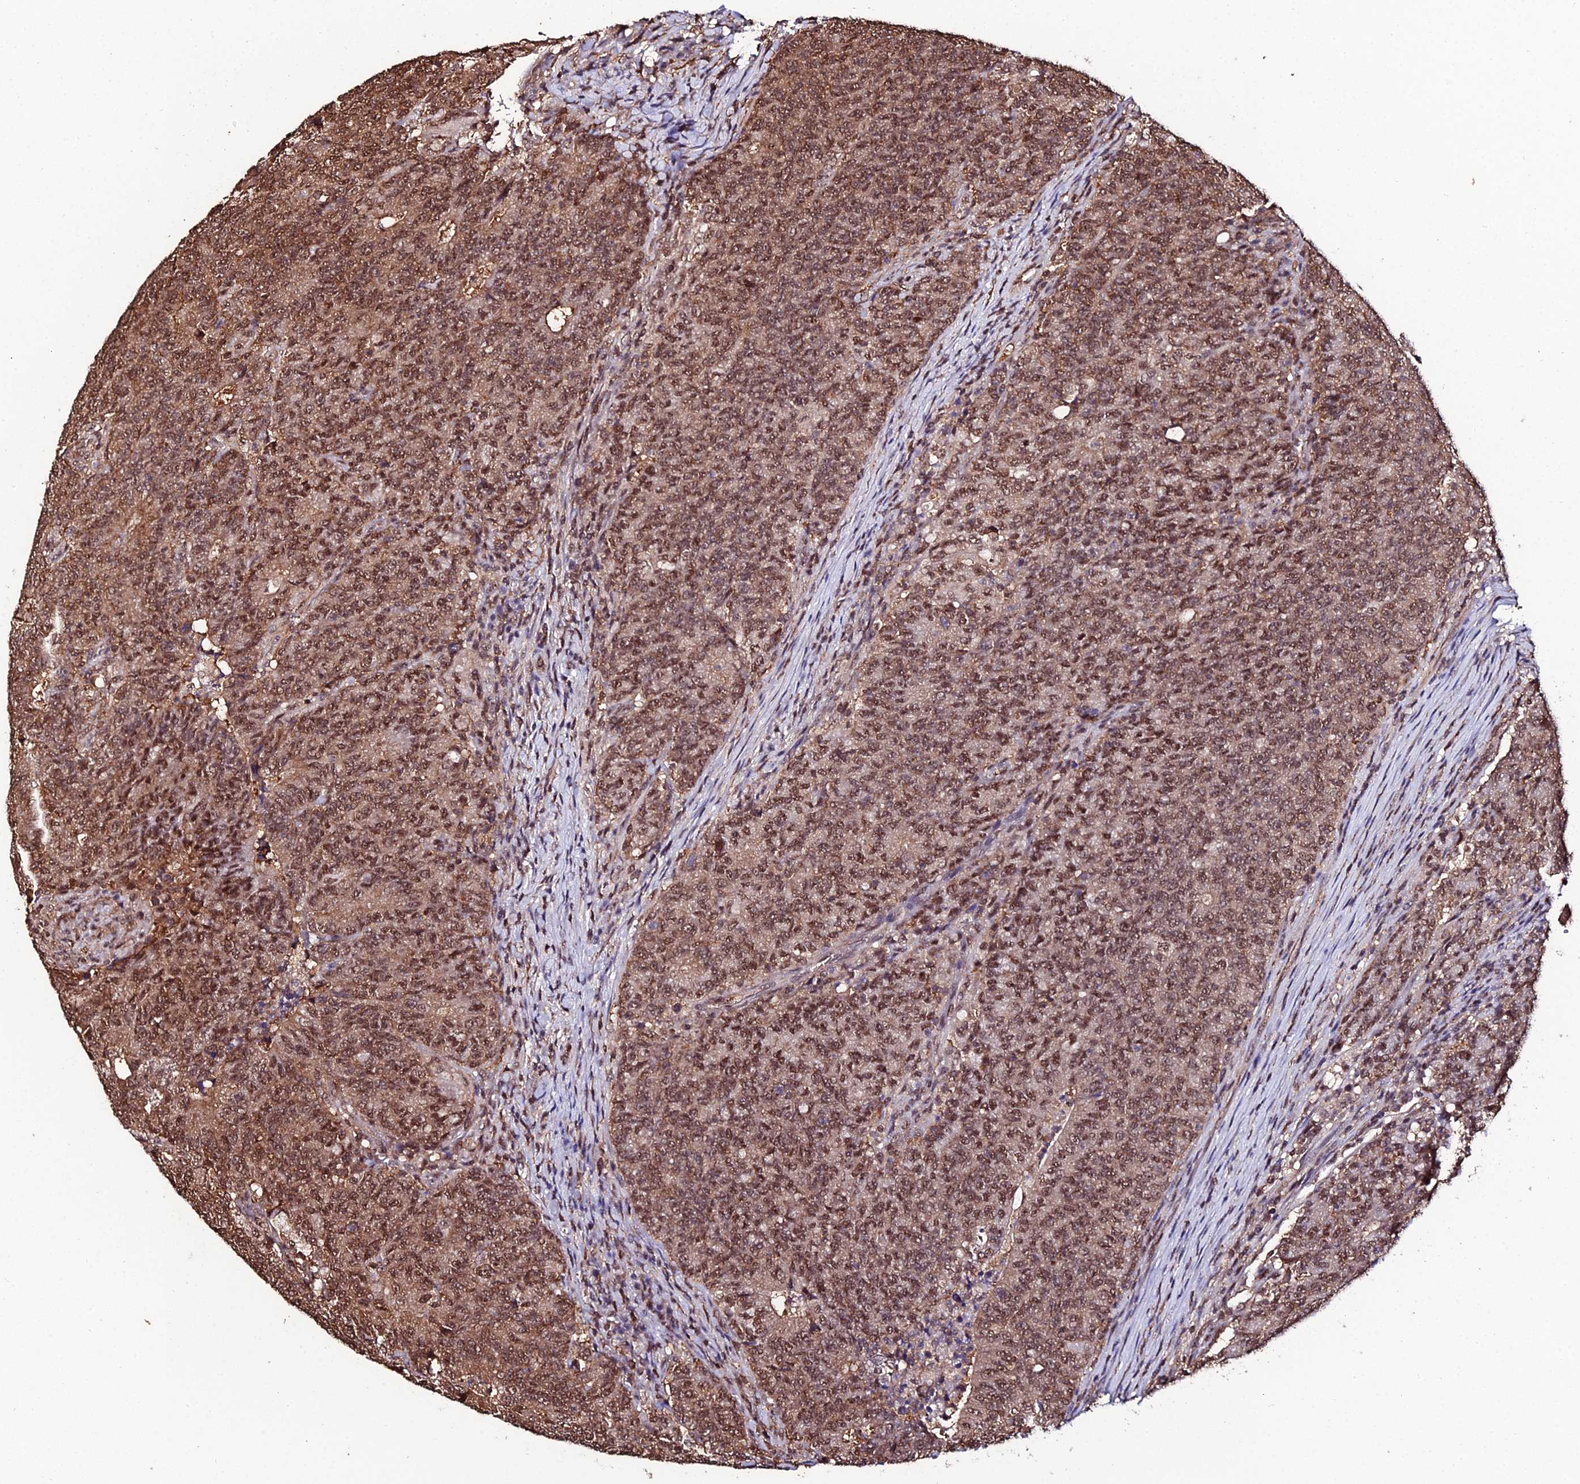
{"staining": {"intensity": "moderate", "quantity": ">75%", "location": "cytoplasmic/membranous,nuclear"}, "tissue": "colorectal cancer", "cell_type": "Tumor cells", "image_type": "cancer", "snomed": [{"axis": "morphology", "description": "Adenocarcinoma, NOS"}, {"axis": "topography", "description": "Colon"}], "caption": "Moderate cytoplasmic/membranous and nuclear positivity is present in about >75% of tumor cells in colorectal cancer. The protein is stained brown, and the nuclei are stained in blue (DAB IHC with brightfield microscopy, high magnification).", "gene": "PPP4C", "patient": {"sex": "female", "age": 75}}